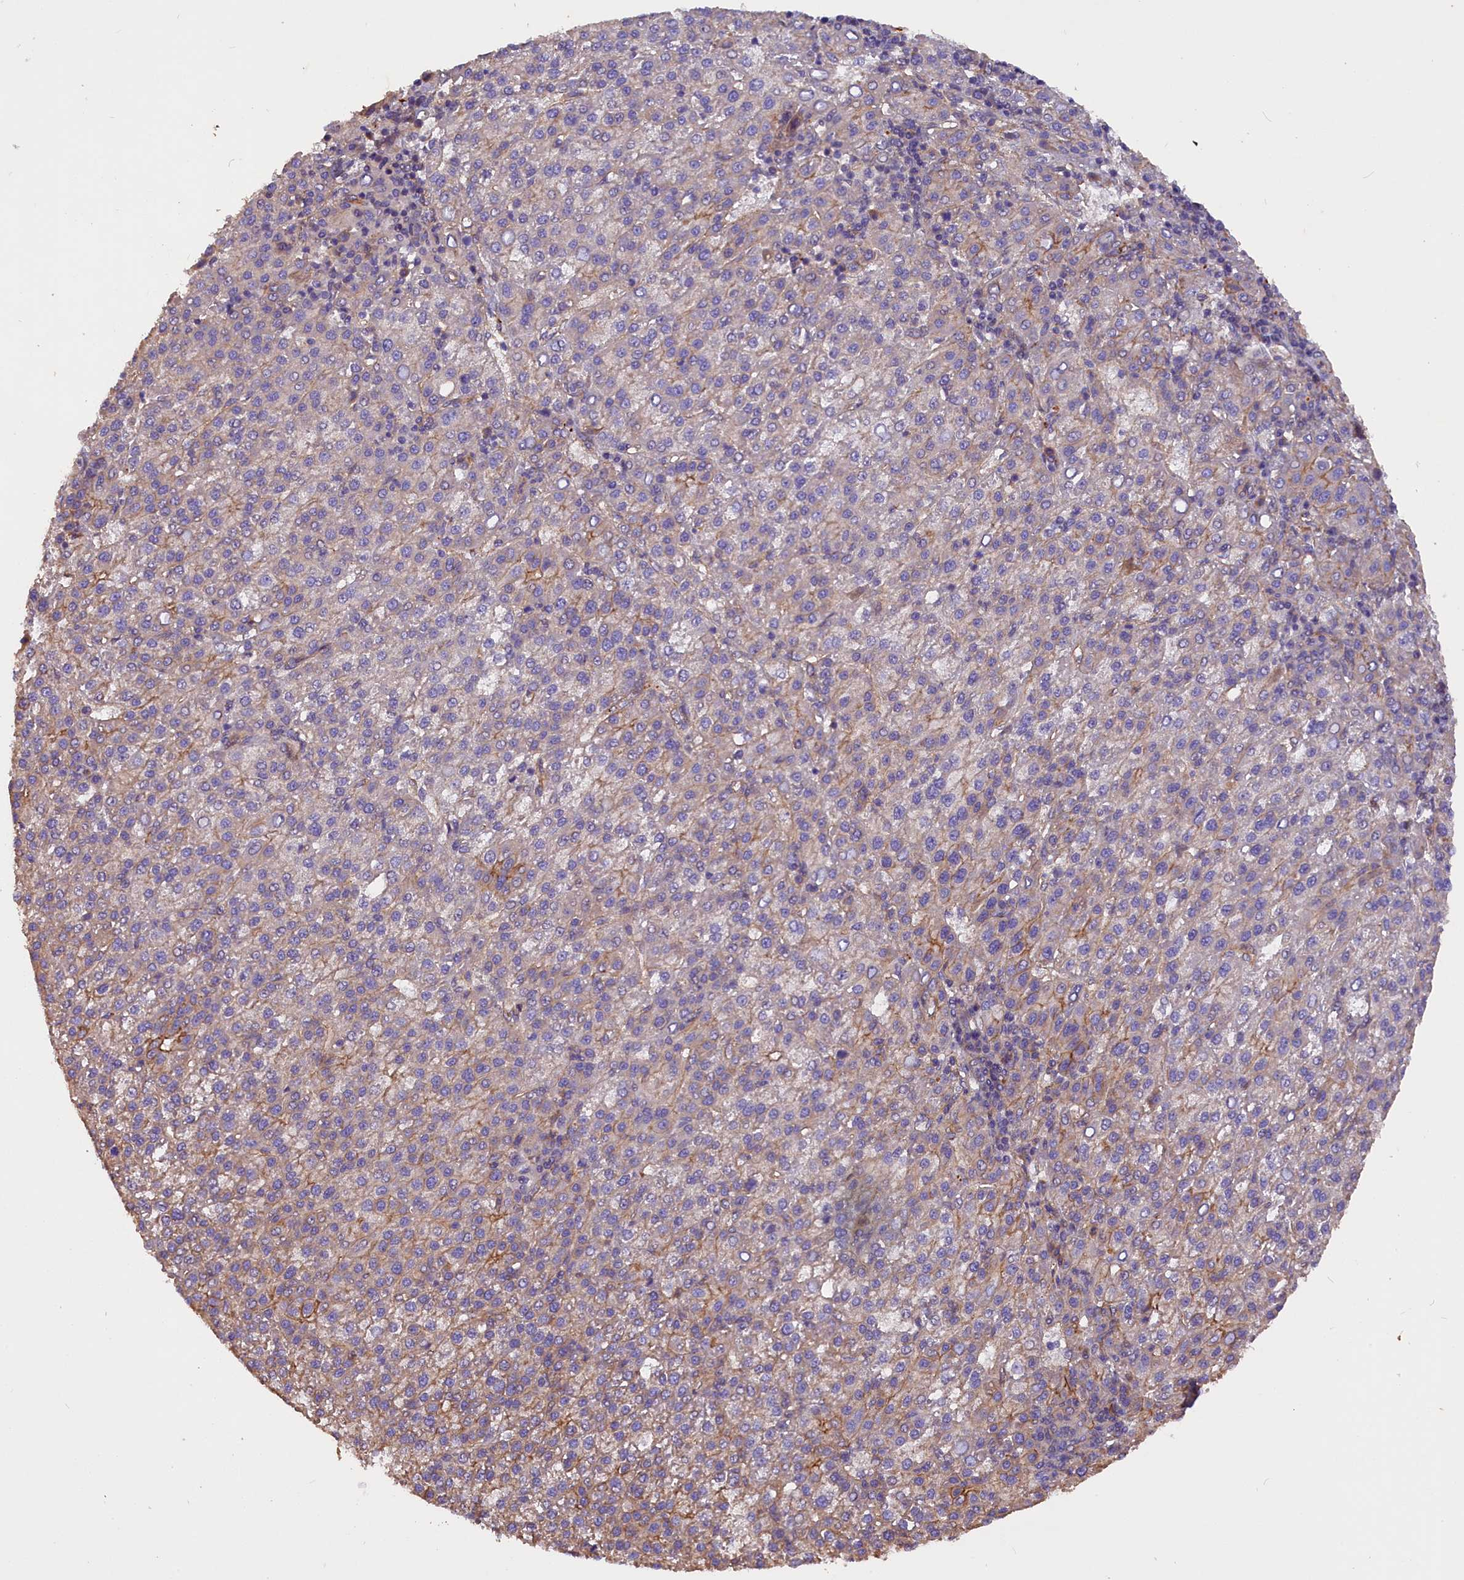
{"staining": {"intensity": "weak", "quantity": "<25%", "location": "cytoplasmic/membranous"}, "tissue": "liver cancer", "cell_type": "Tumor cells", "image_type": "cancer", "snomed": [{"axis": "morphology", "description": "Carcinoma, Hepatocellular, NOS"}, {"axis": "topography", "description": "Liver"}], "caption": "An immunohistochemistry micrograph of liver hepatocellular carcinoma is shown. There is no staining in tumor cells of liver hepatocellular carcinoma. (DAB immunohistochemistry (IHC) with hematoxylin counter stain).", "gene": "ERMARD", "patient": {"sex": "female", "age": 58}}